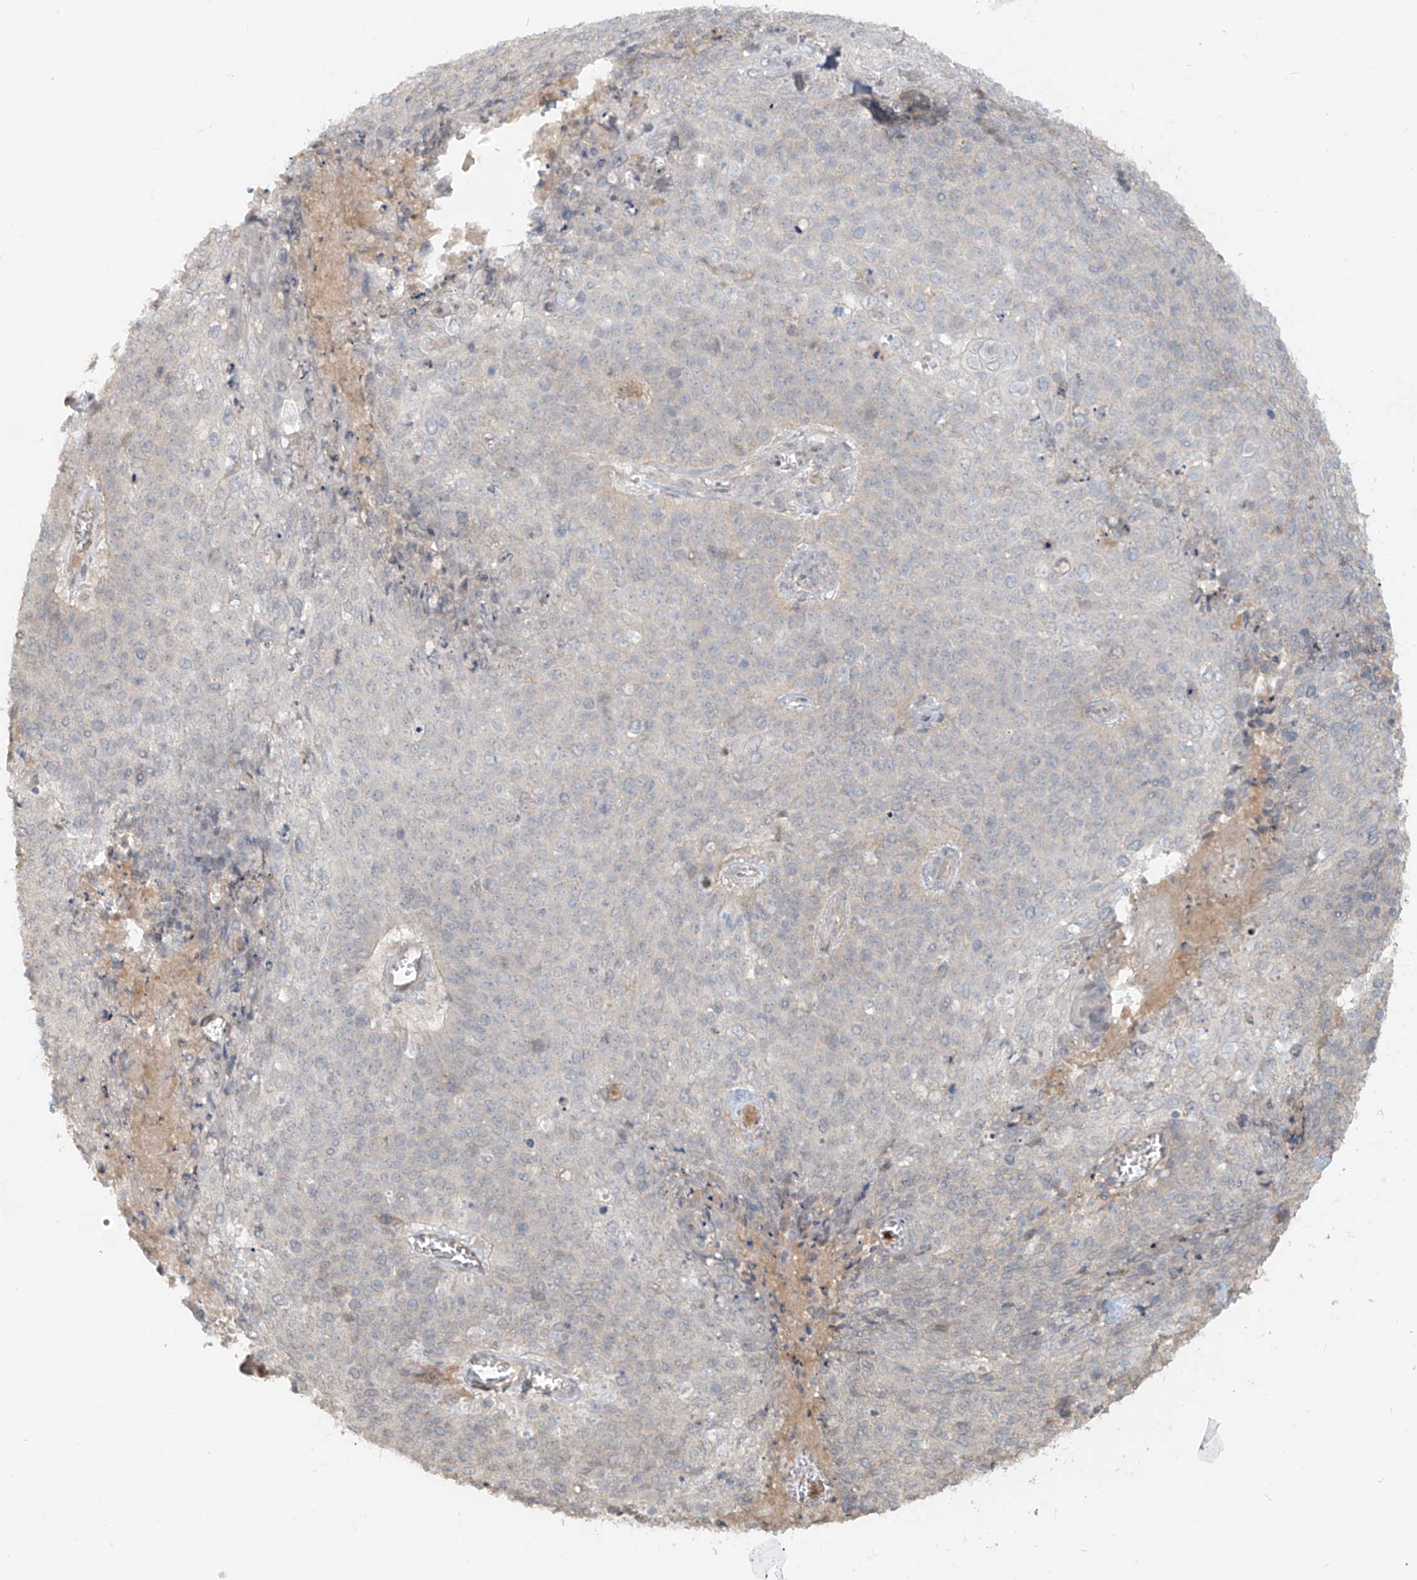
{"staining": {"intensity": "weak", "quantity": "<25%", "location": "cytoplasmic/membranous"}, "tissue": "cervical cancer", "cell_type": "Tumor cells", "image_type": "cancer", "snomed": [{"axis": "morphology", "description": "Squamous cell carcinoma, NOS"}, {"axis": "topography", "description": "Cervix"}], "caption": "The IHC histopathology image has no significant positivity in tumor cells of squamous cell carcinoma (cervical) tissue.", "gene": "ABCD1", "patient": {"sex": "female", "age": 39}}